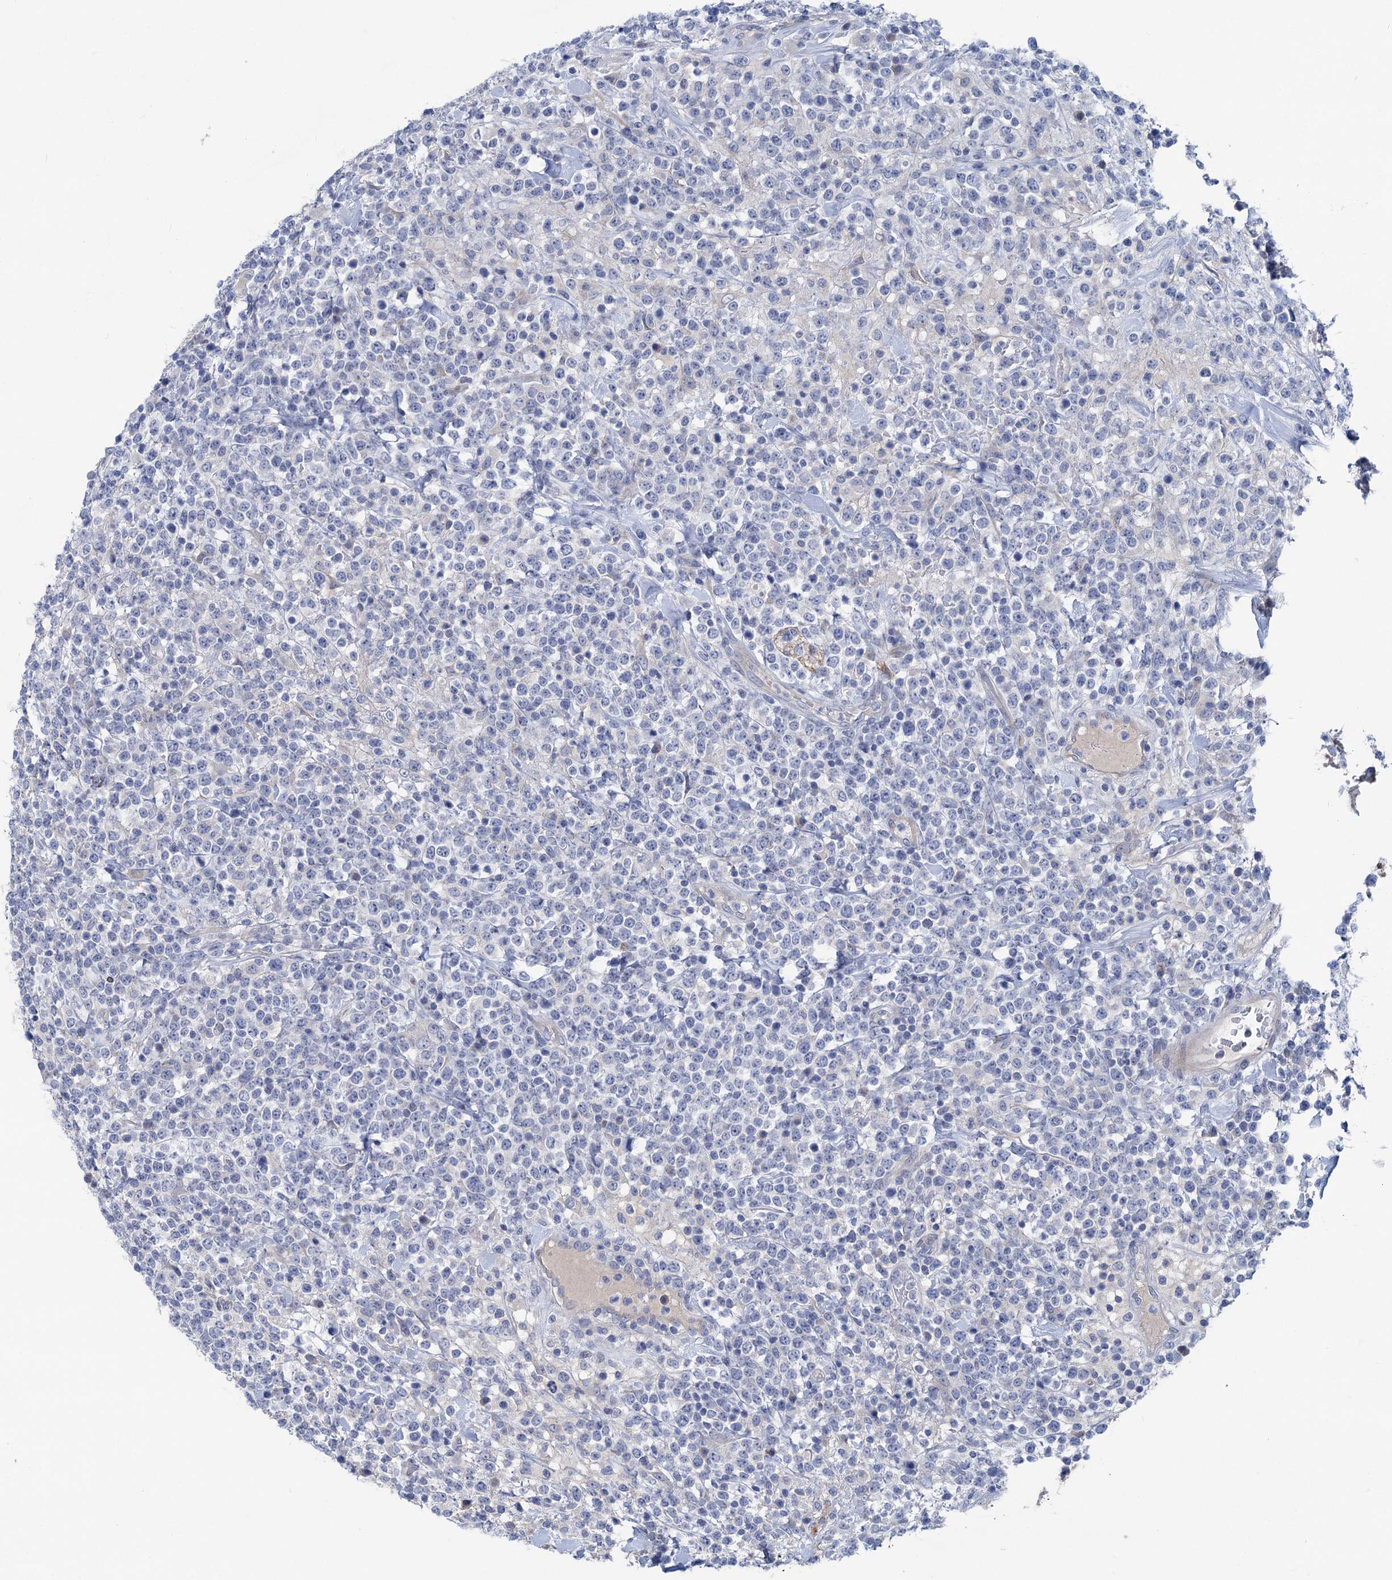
{"staining": {"intensity": "negative", "quantity": "none", "location": "none"}, "tissue": "lymphoma", "cell_type": "Tumor cells", "image_type": "cancer", "snomed": [{"axis": "morphology", "description": "Malignant lymphoma, non-Hodgkin's type, High grade"}, {"axis": "topography", "description": "Colon"}], "caption": "This is a histopathology image of immunohistochemistry staining of malignant lymphoma, non-Hodgkin's type (high-grade), which shows no positivity in tumor cells.", "gene": "CHDH", "patient": {"sex": "female", "age": 53}}